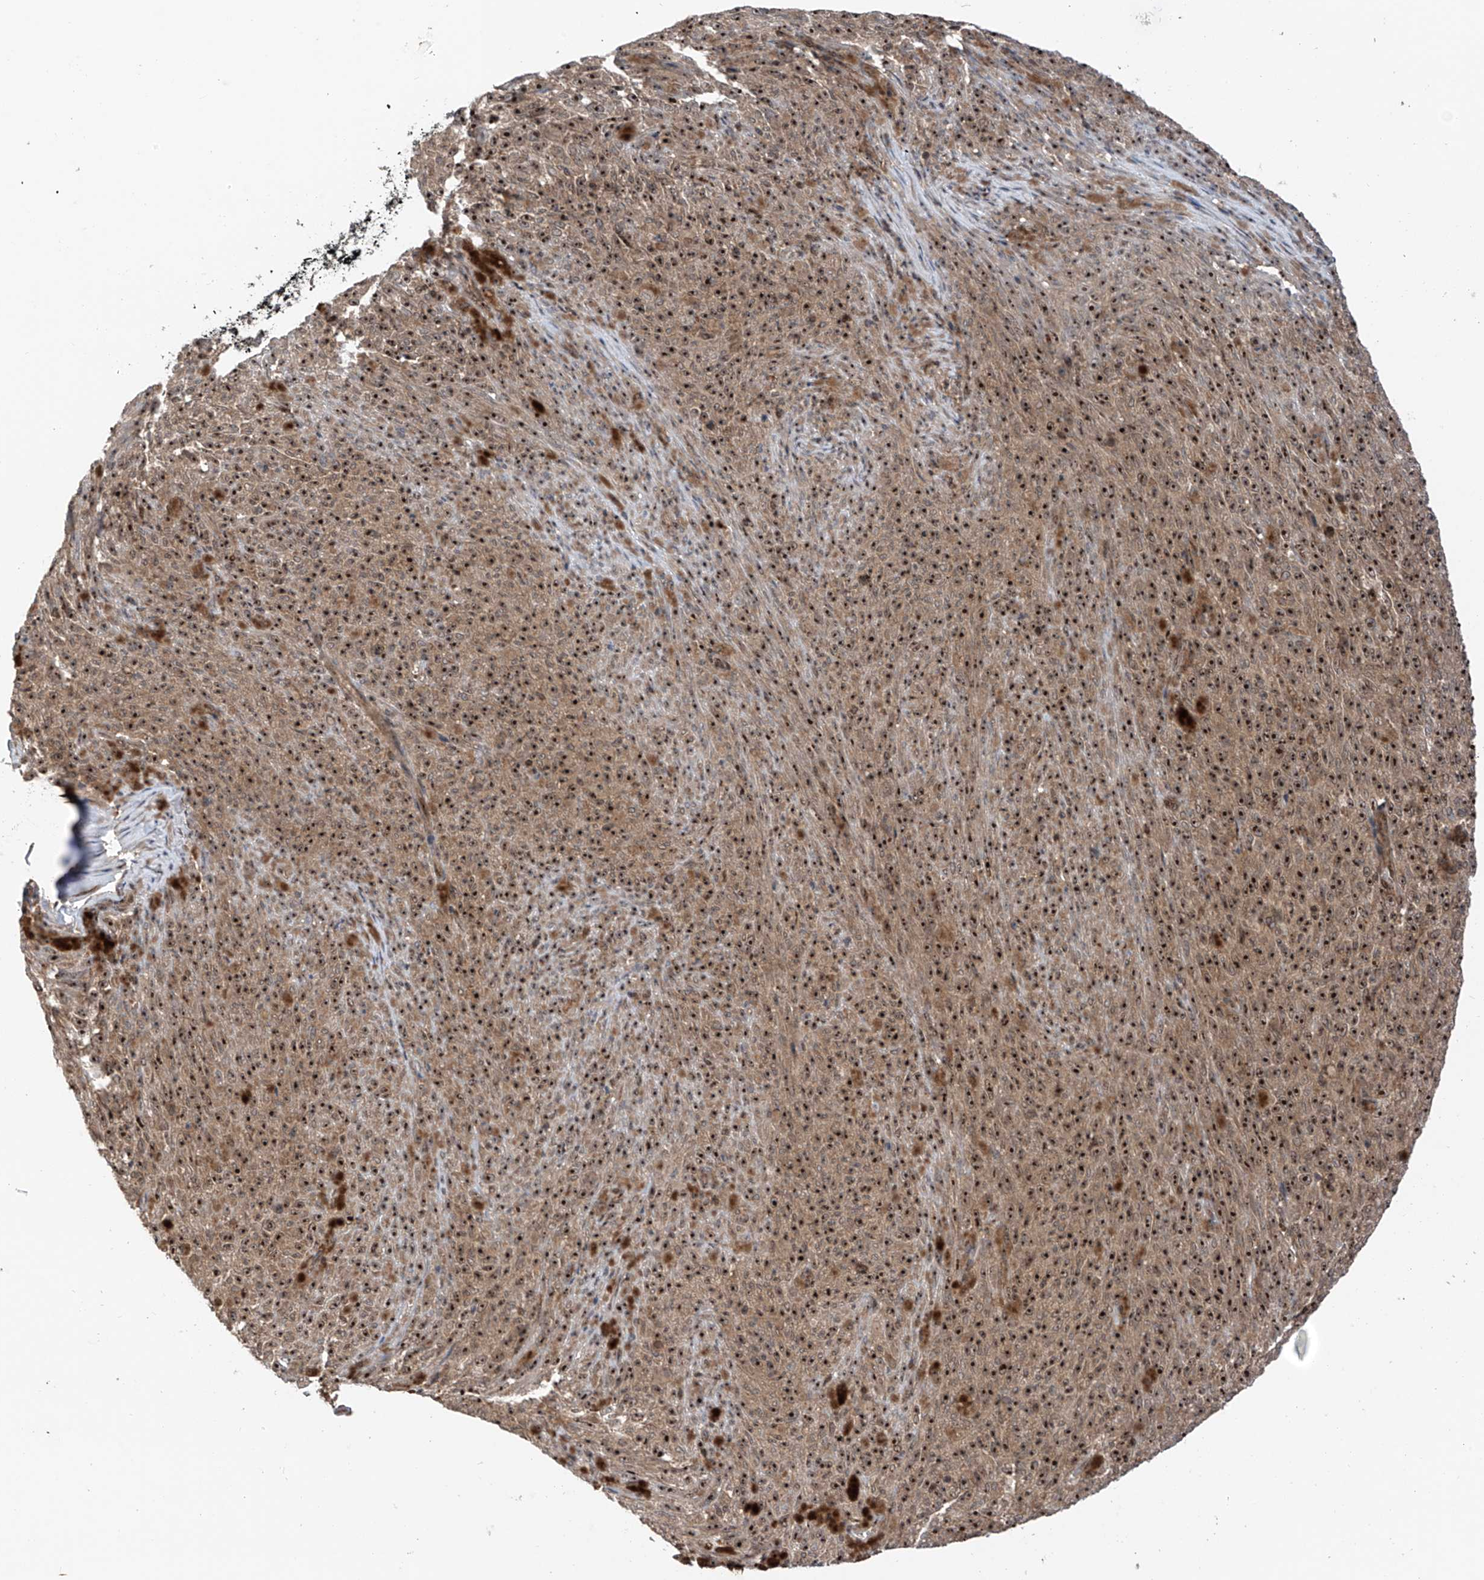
{"staining": {"intensity": "strong", "quantity": ">75%", "location": "cytoplasmic/membranous,nuclear"}, "tissue": "melanoma", "cell_type": "Tumor cells", "image_type": "cancer", "snomed": [{"axis": "morphology", "description": "Malignant melanoma, NOS"}, {"axis": "topography", "description": "Skin"}], "caption": "Melanoma stained for a protein reveals strong cytoplasmic/membranous and nuclear positivity in tumor cells. (Brightfield microscopy of DAB IHC at high magnification).", "gene": "C1orf131", "patient": {"sex": "female", "age": 82}}